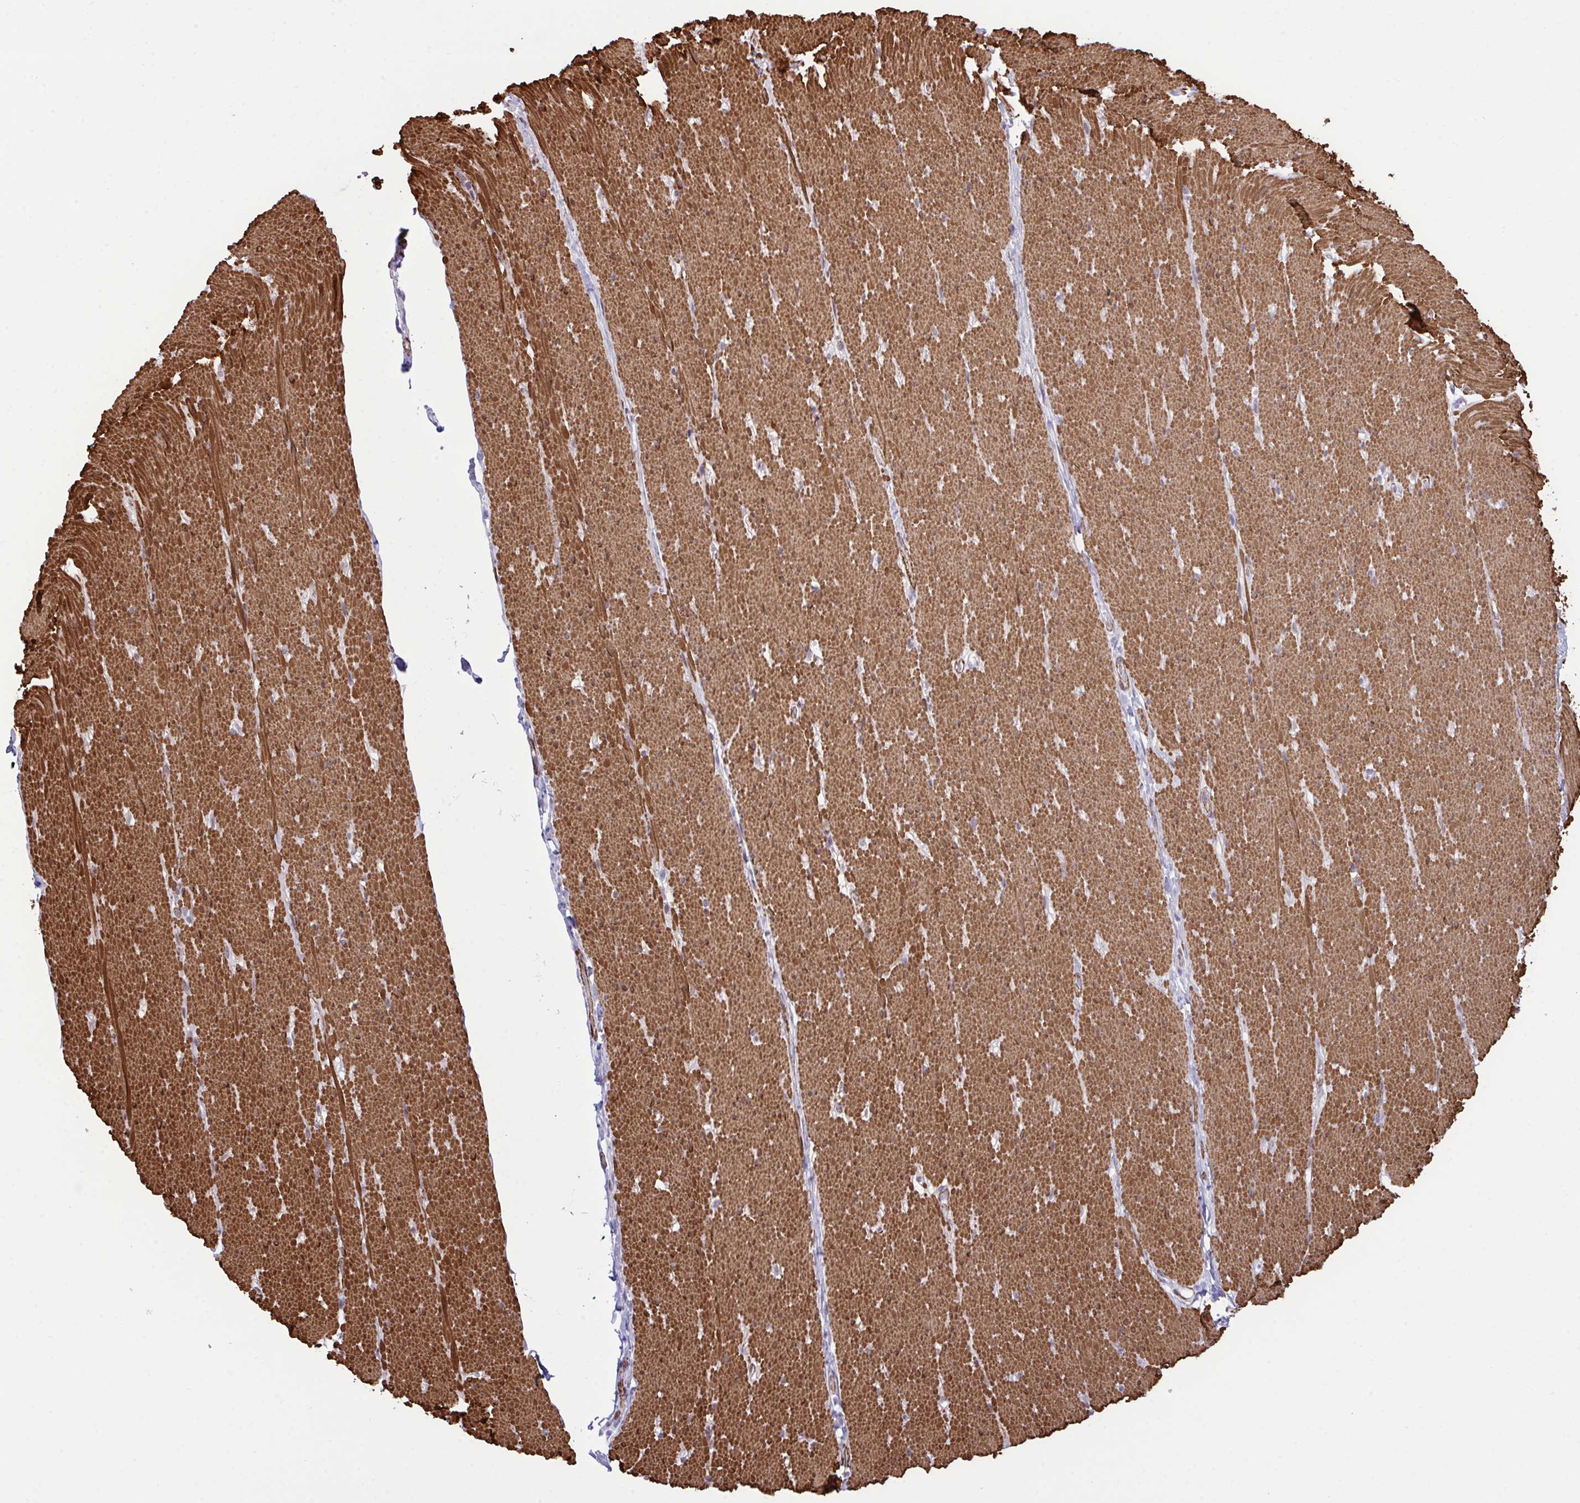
{"staining": {"intensity": "strong", "quantity": ">75%", "location": "cytoplasmic/membranous"}, "tissue": "smooth muscle", "cell_type": "Smooth muscle cells", "image_type": "normal", "snomed": [{"axis": "morphology", "description": "Normal tissue, NOS"}, {"axis": "topography", "description": "Smooth muscle"}, {"axis": "topography", "description": "Rectum"}], "caption": "The micrograph shows immunohistochemical staining of unremarkable smooth muscle. There is strong cytoplasmic/membranous positivity is present in about >75% of smooth muscle cells.", "gene": "SYNPO2L", "patient": {"sex": "male", "age": 53}}